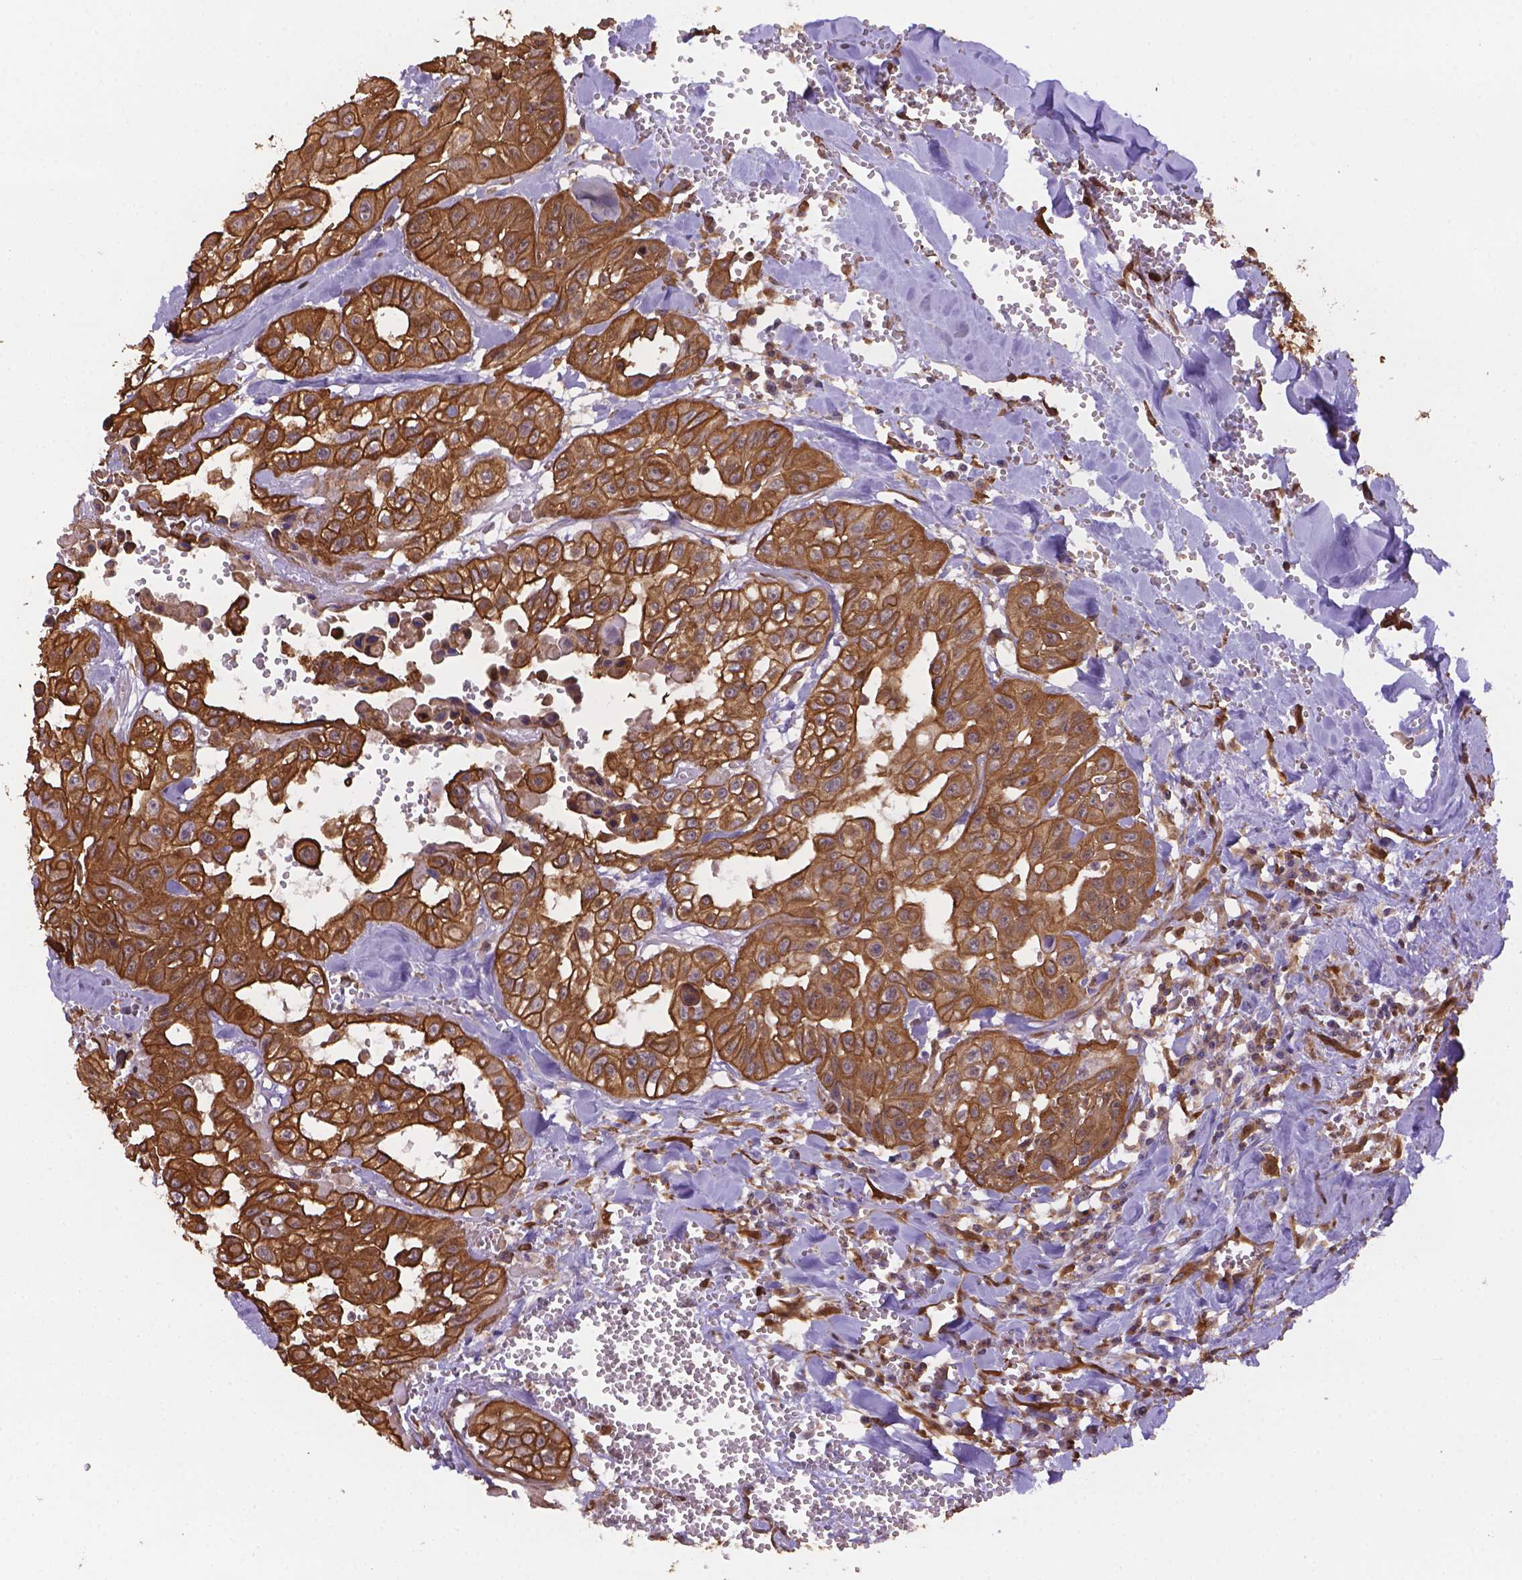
{"staining": {"intensity": "moderate", "quantity": ">75%", "location": "cytoplasmic/membranous"}, "tissue": "head and neck cancer", "cell_type": "Tumor cells", "image_type": "cancer", "snomed": [{"axis": "morphology", "description": "Adenocarcinoma, NOS"}, {"axis": "topography", "description": "Head-Neck"}], "caption": "Brown immunohistochemical staining in human head and neck cancer (adenocarcinoma) demonstrates moderate cytoplasmic/membranous positivity in approximately >75% of tumor cells. The staining was performed using DAB, with brown indicating positive protein expression. Nuclei are stained blue with hematoxylin.", "gene": "YAP1", "patient": {"sex": "male", "age": 73}}